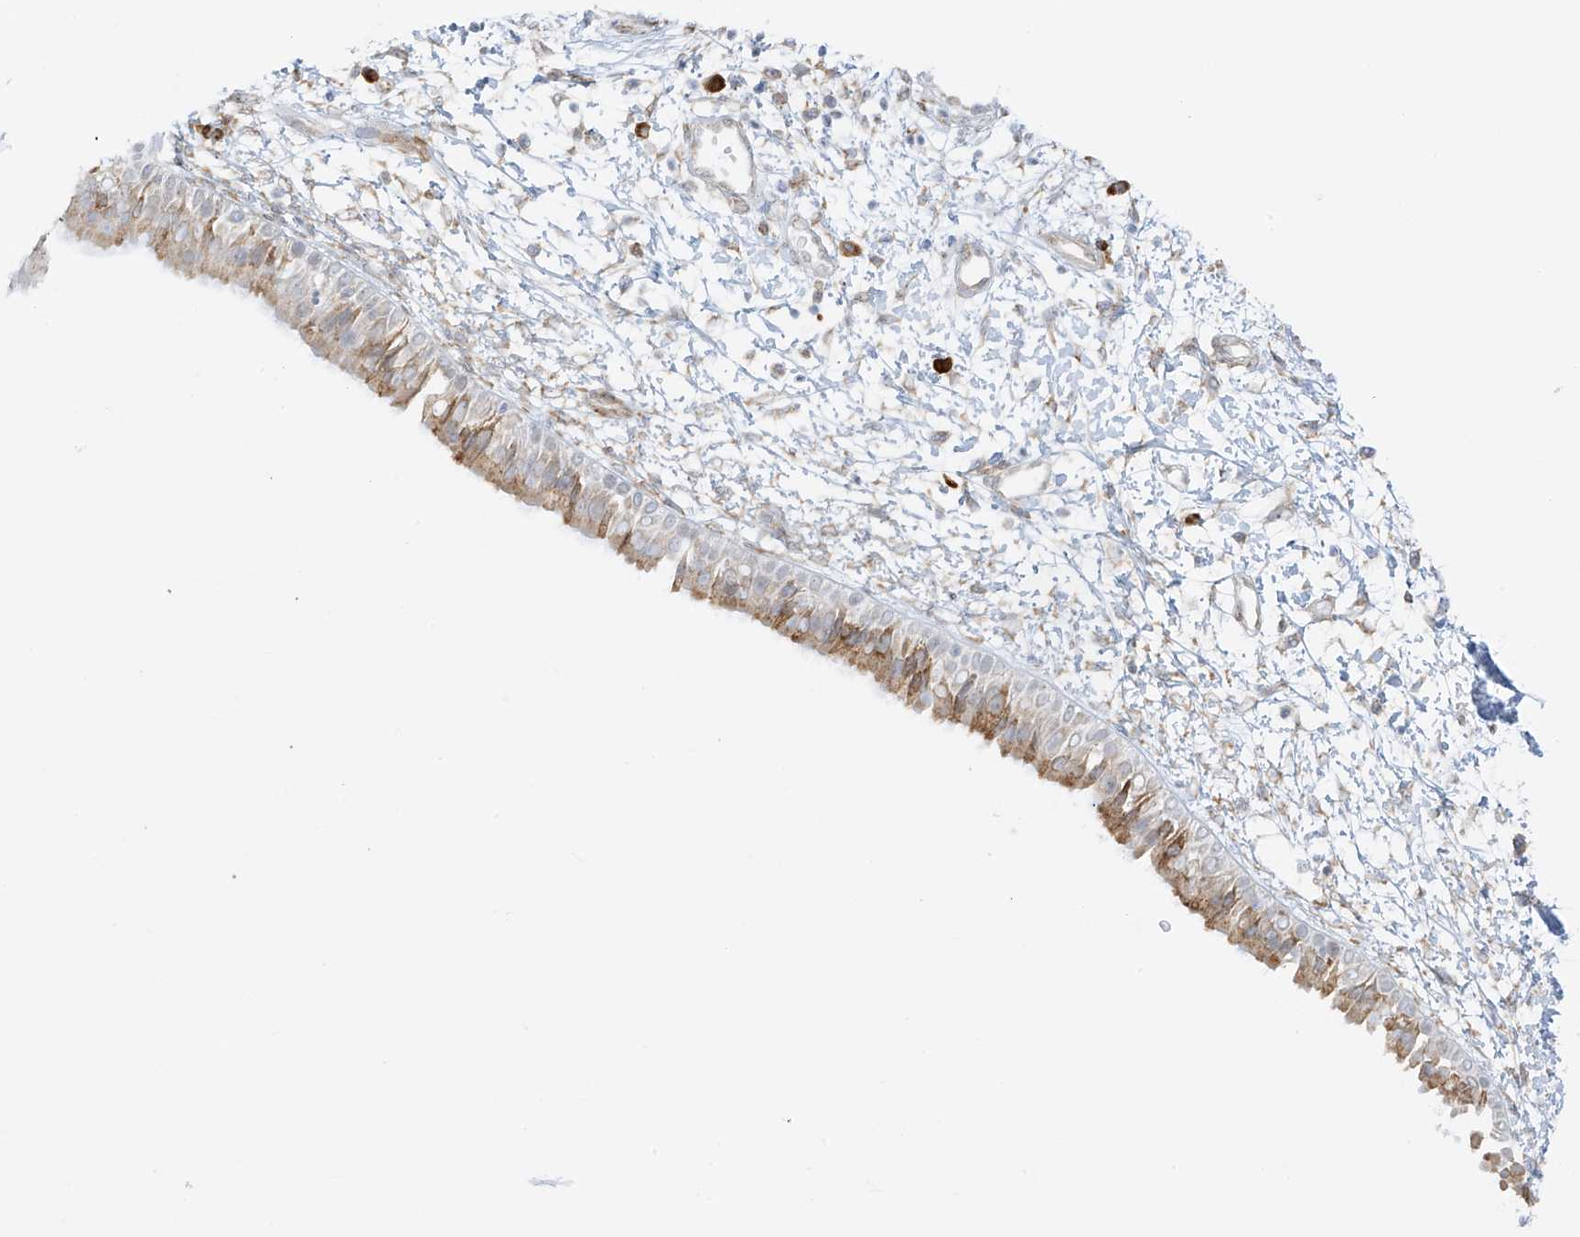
{"staining": {"intensity": "strong", "quantity": "25%-75%", "location": "cytoplasmic/membranous"}, "tissue": "nasopharynx", "cell_type": "Respiratory epithelial cells", "image_type": "normal", "snomed": [{"axis": "morphology", "description": "Normal tissue, NOS"}, {"axis": "topography", "description": "Nasopharynx"}], "caption": "A high amount of strong cytoplasmic/membranous staining is appreciated in about 25%-75% of respiratory epithelial cells in unremarkable nasopharynx. The staining was performed using DAB (3,3'-diaminobenzidine), with brown indicating positive protein expression. Nuclei are stained blue with hematoxylin.", "gene": "LRRC59", "patient": {"sex": "male", "age": 22}}